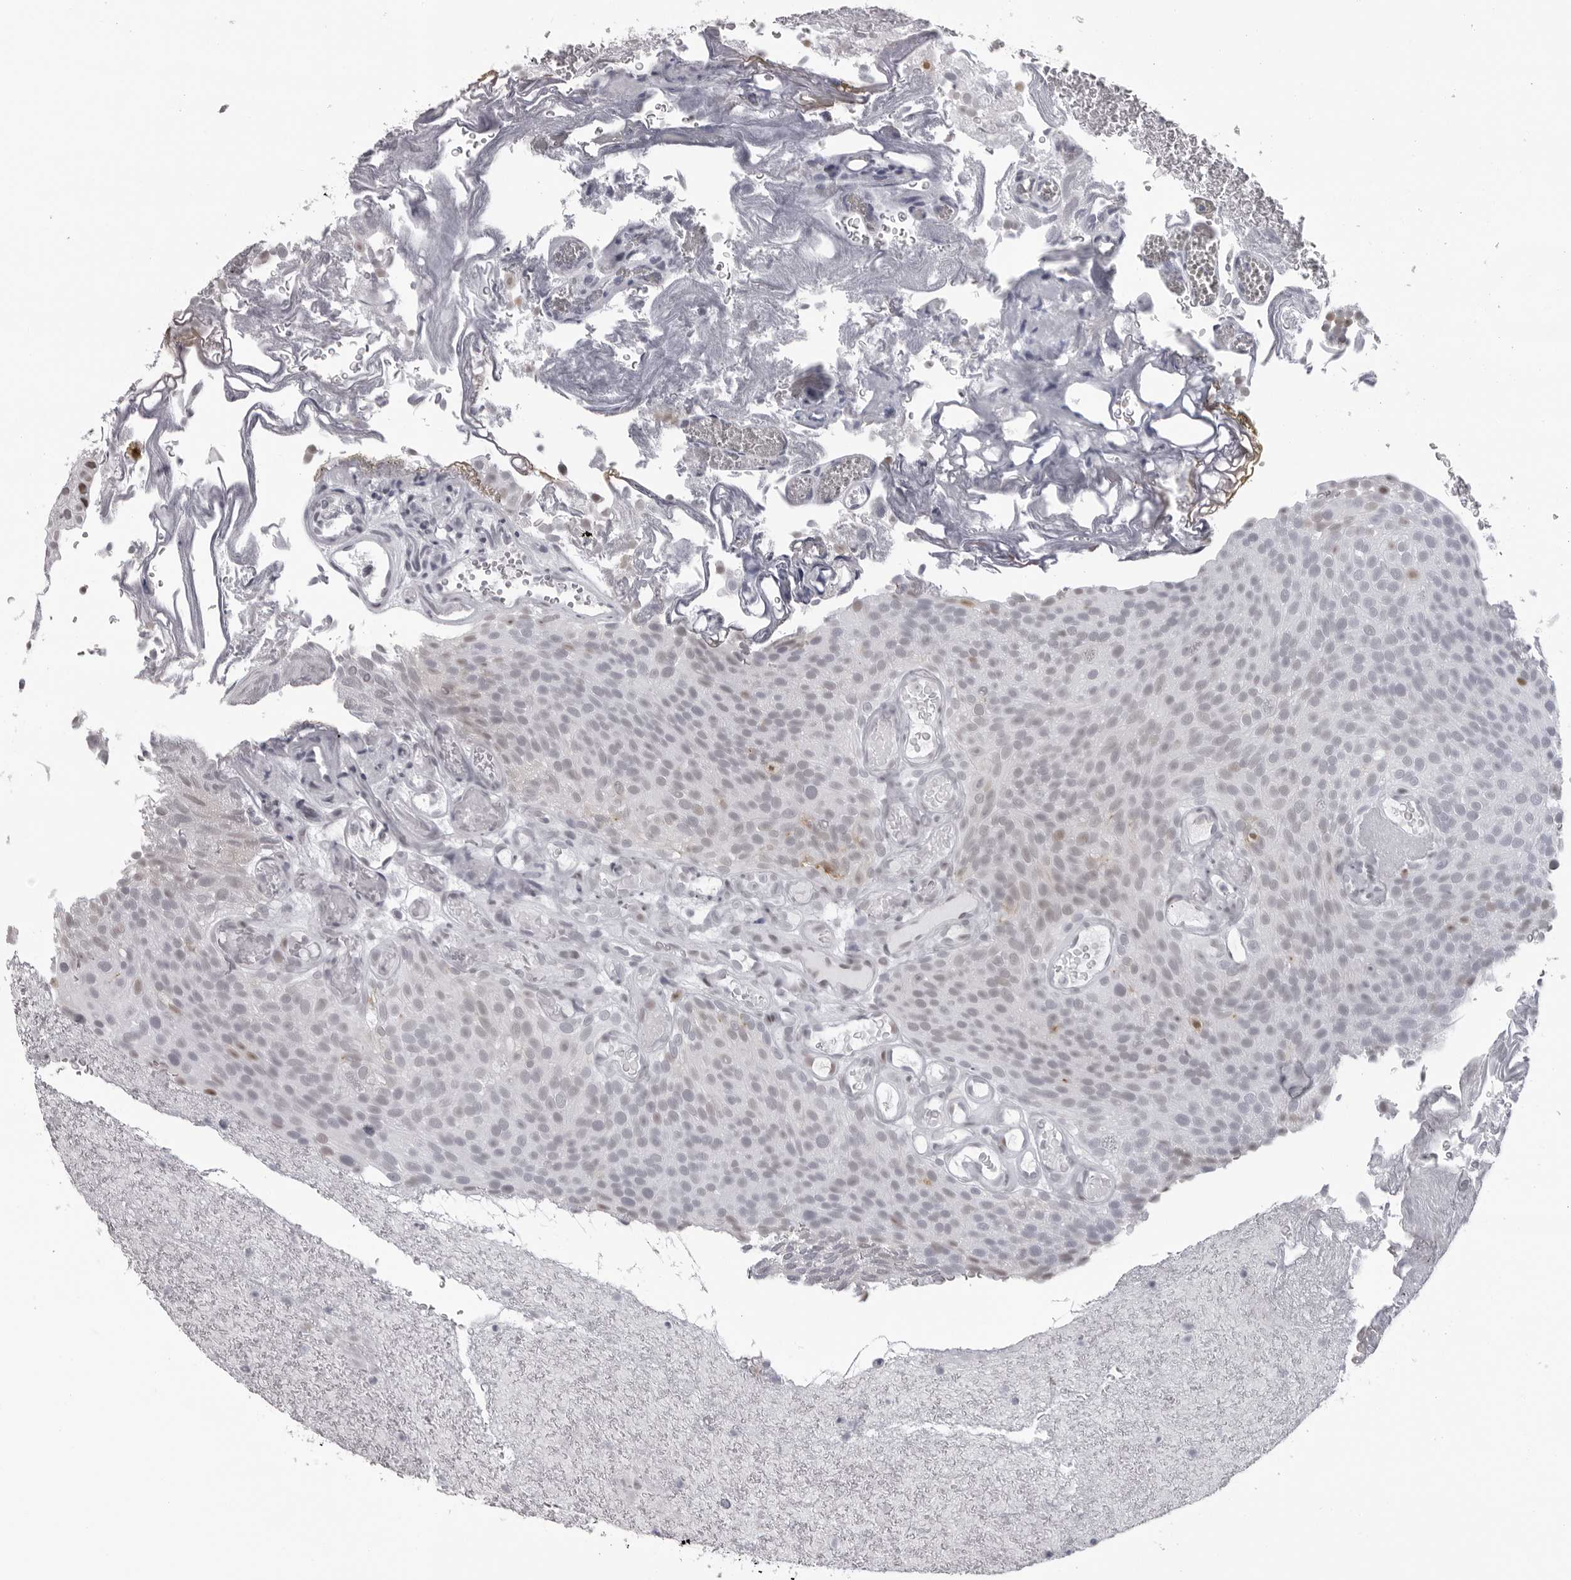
{"staining": {"intensity": "moderate", "quantity": "<25%", "location": "nuclear"}, "tissue": "urothelial cancer", "cell_type": "Tumor cells", "image_type": "cancer", "snomed": [{"axis": "morphology", "description": "Urothelial carcinoma, Low grade"}, {"axis": "topography", "description": "Urinary bladder"}], "caption": "A brown stain labels moderate nuclear positivity of a protein in low-grade urothelial carcinoma tumor cells.", "gene": "ESPN", "patient": {"sex": "male", "age": 78}}